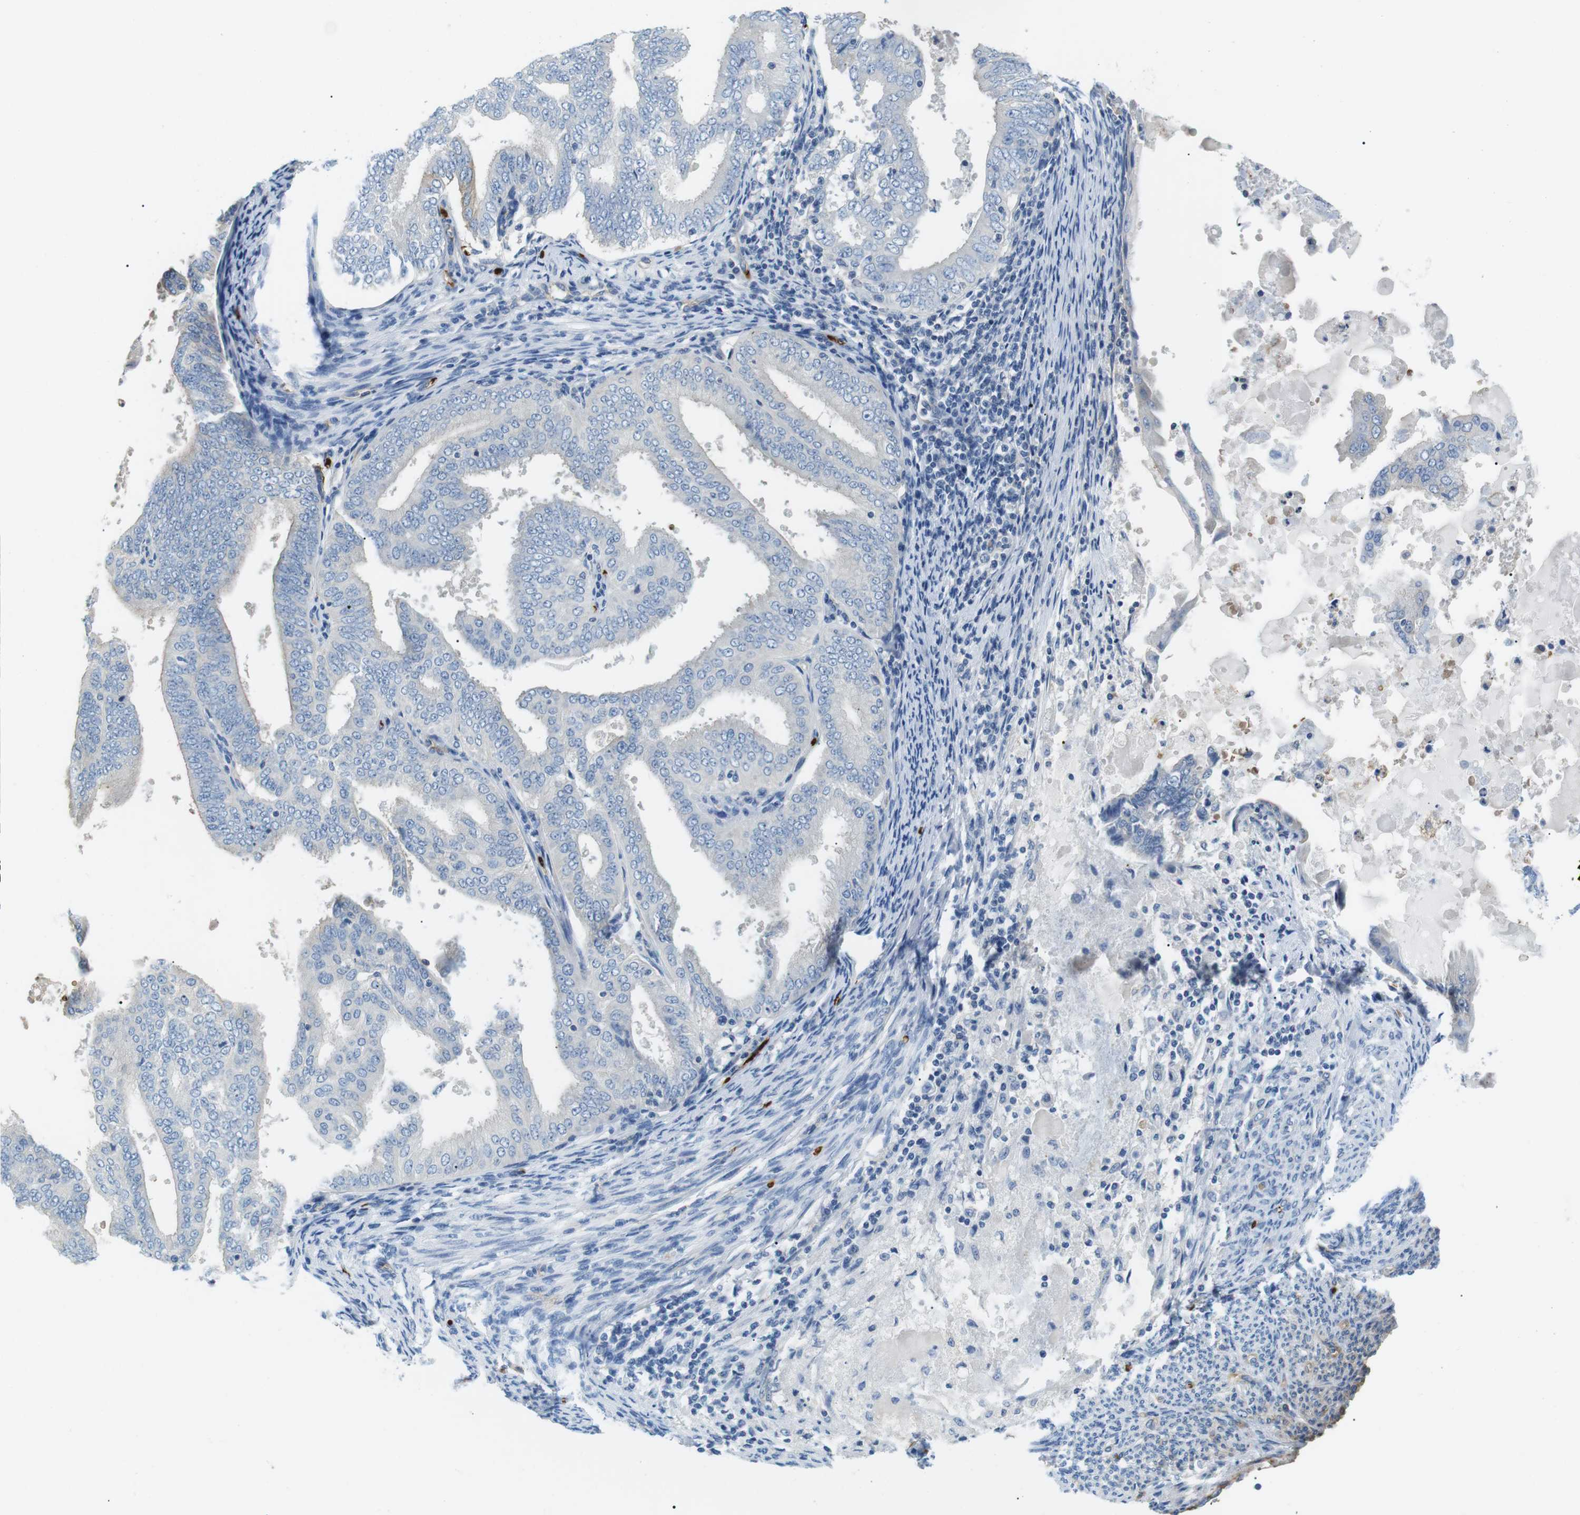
{"staining": {"intensity": "negative", "quantity": "none", "location": "none"}, "tissue": "endometrial cancer", "cell_type": "Tumor cells", "image_type": "cancer", "snomed": [{"axis": "morphology", "description": "Adenocarcinoma, NOS"}, {"axis": "topography", "description": "Endometrium"}], "caption": "Tumor cells are negative for brown protein staining in adenocarcinoma (endometrial).", "gene": "ADCY10", "patient": {"sex": "female", "age": 58}}